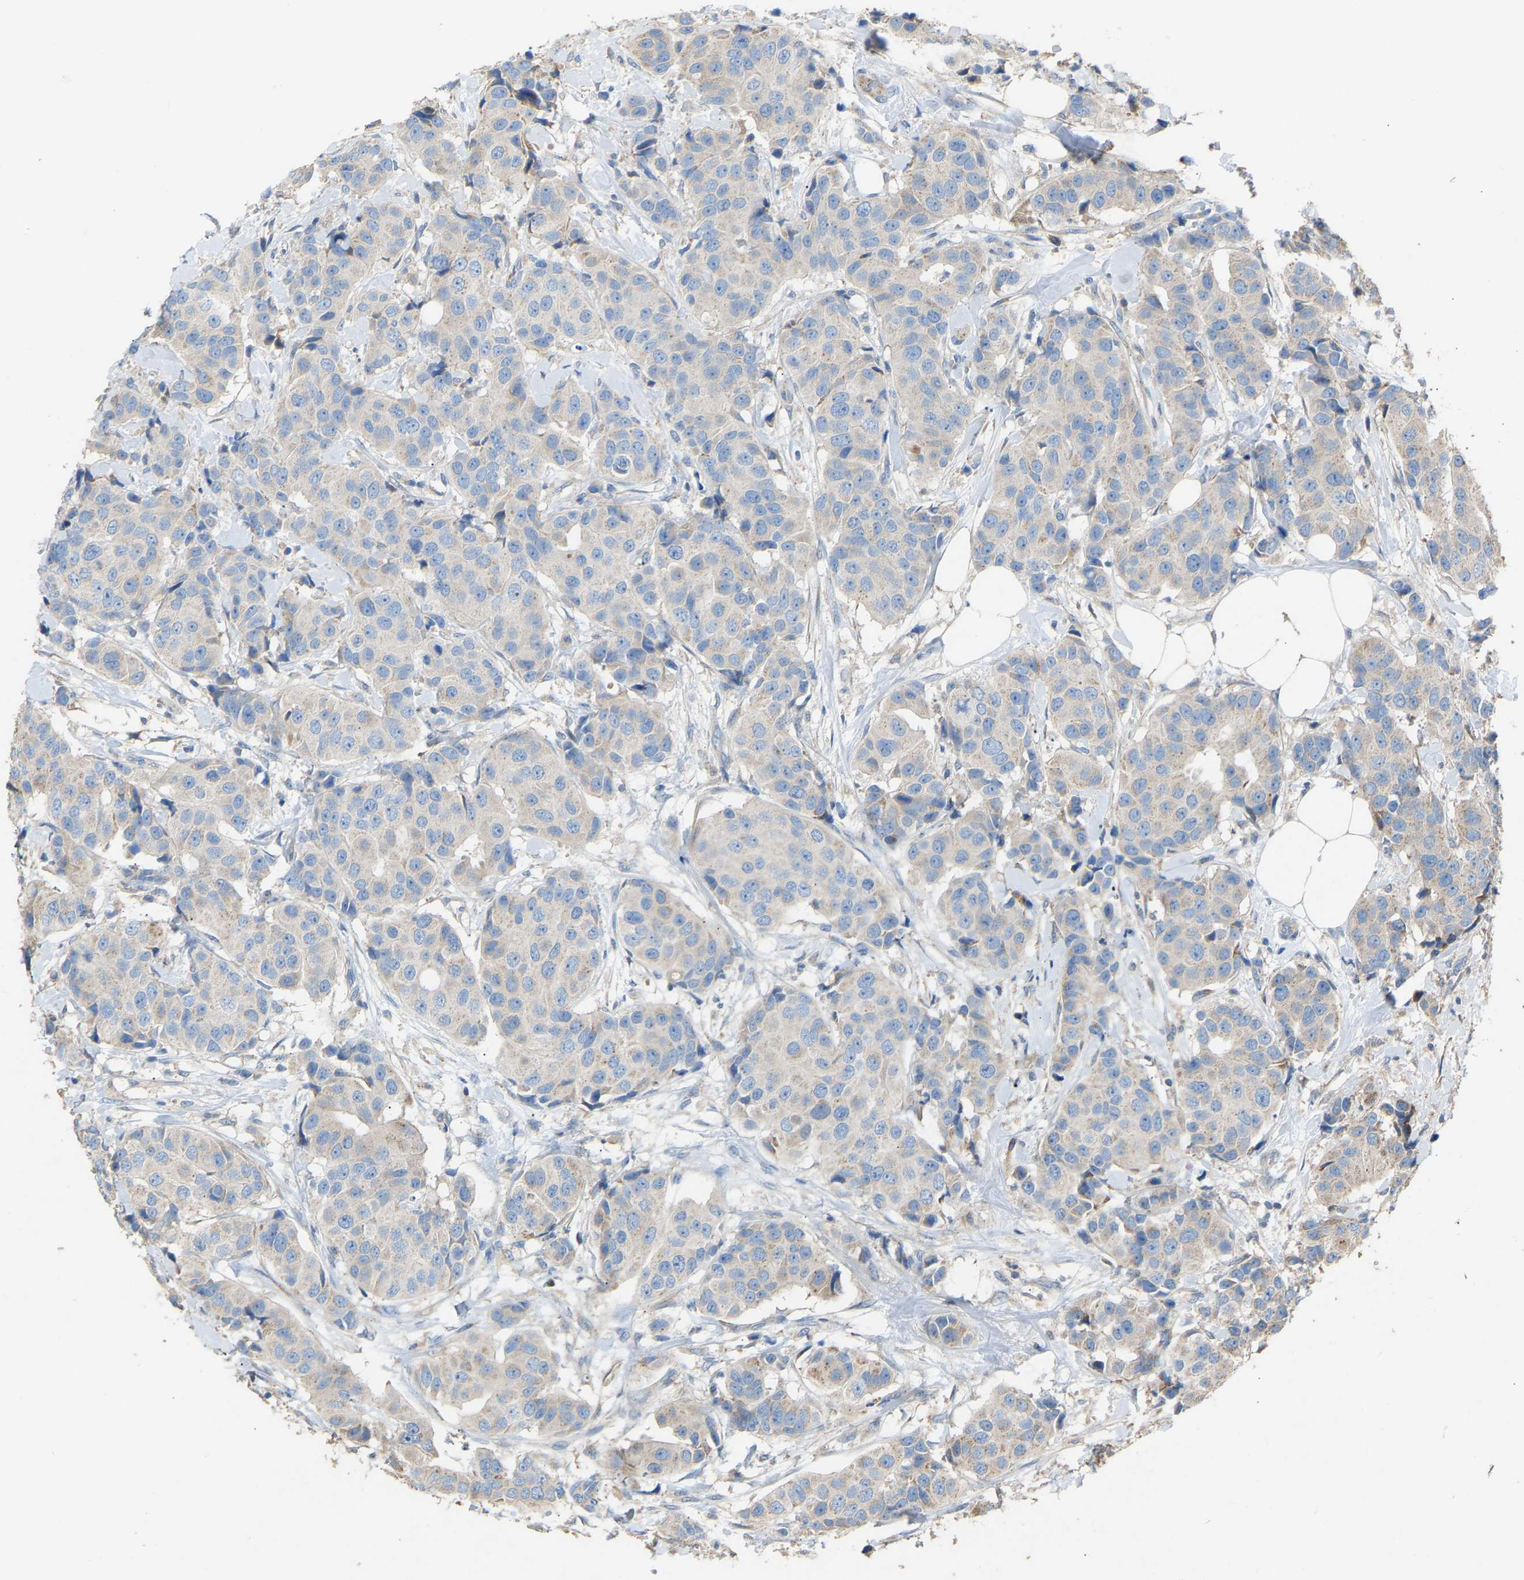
{"staining": {"intensity": "negative", "quantity": "none", "location": "none"}, "tissue": "breast cancer", "cell_type": "Tumor cells", "image_type": "cancer", "snomed": [{"axis": "morphology", "description": "Normal tissue, NOS"}, {"axis": "morphology", "description": "Duct carcinoma"}, {"axis": "topography", "description": "Breast"}], "caption": "There is no significant staining in tumor cells of breast cancer (intraductal carcinoma).", "gene": "RGP1", "patient": {"sex": "female", "age": 39}}